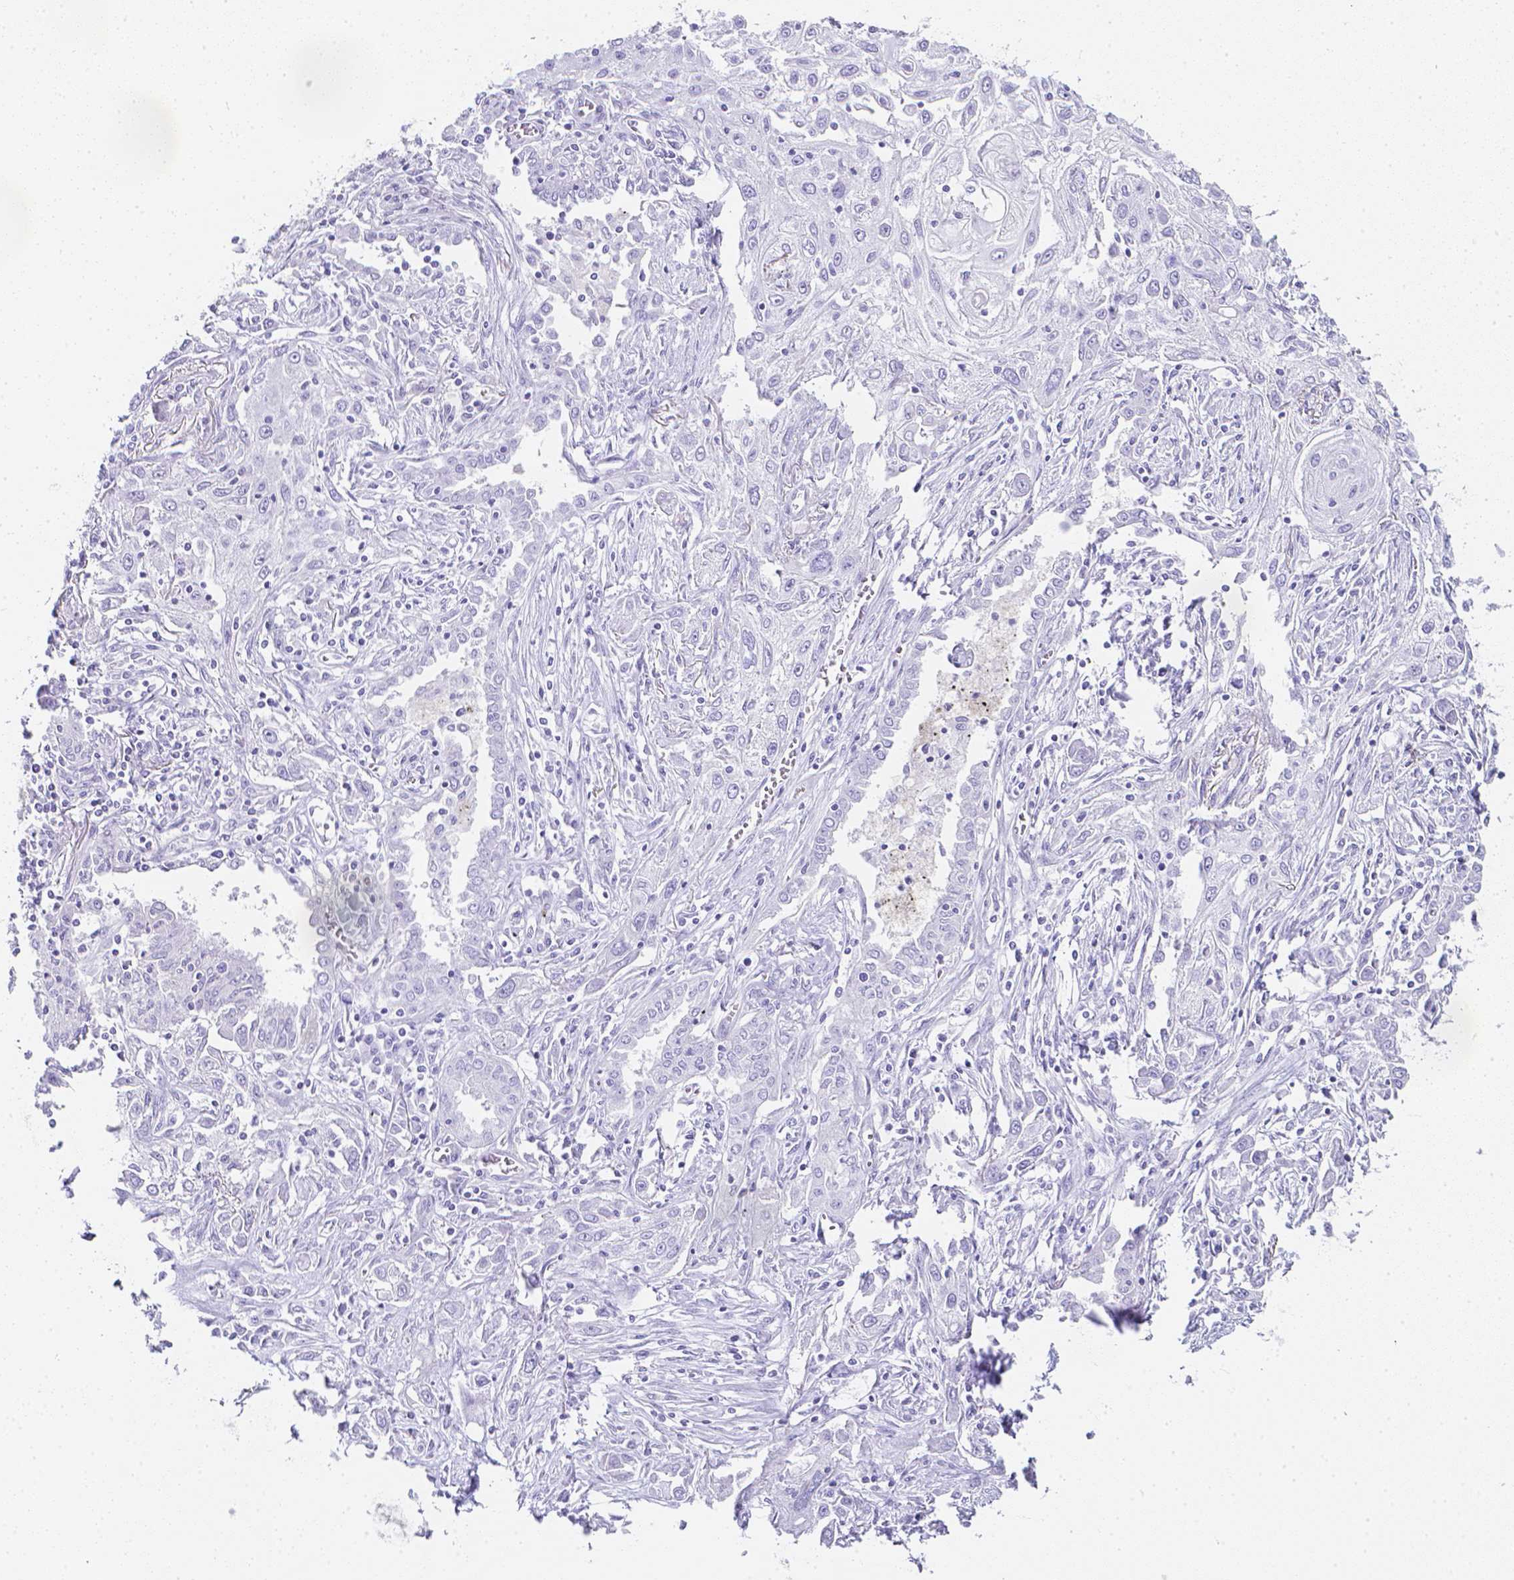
{"staining": {"intensity": "negative", "quantity": "none", "location": "none"}, "tissue": "lung cancer", "cell_type": "Tumor cells", "image_type": "cancer", "snomed": [{"axis": "morphology", "description": "Squamous cell carcinoma, NOS"}, {"axis": "topography", "description": "Lung"}], "caption": "There is no significant positivity in tumor cells of squamous cell carcinoma (lung).", "gene": "LGALS4", "patient": {"sex": "female", "age": 69}}